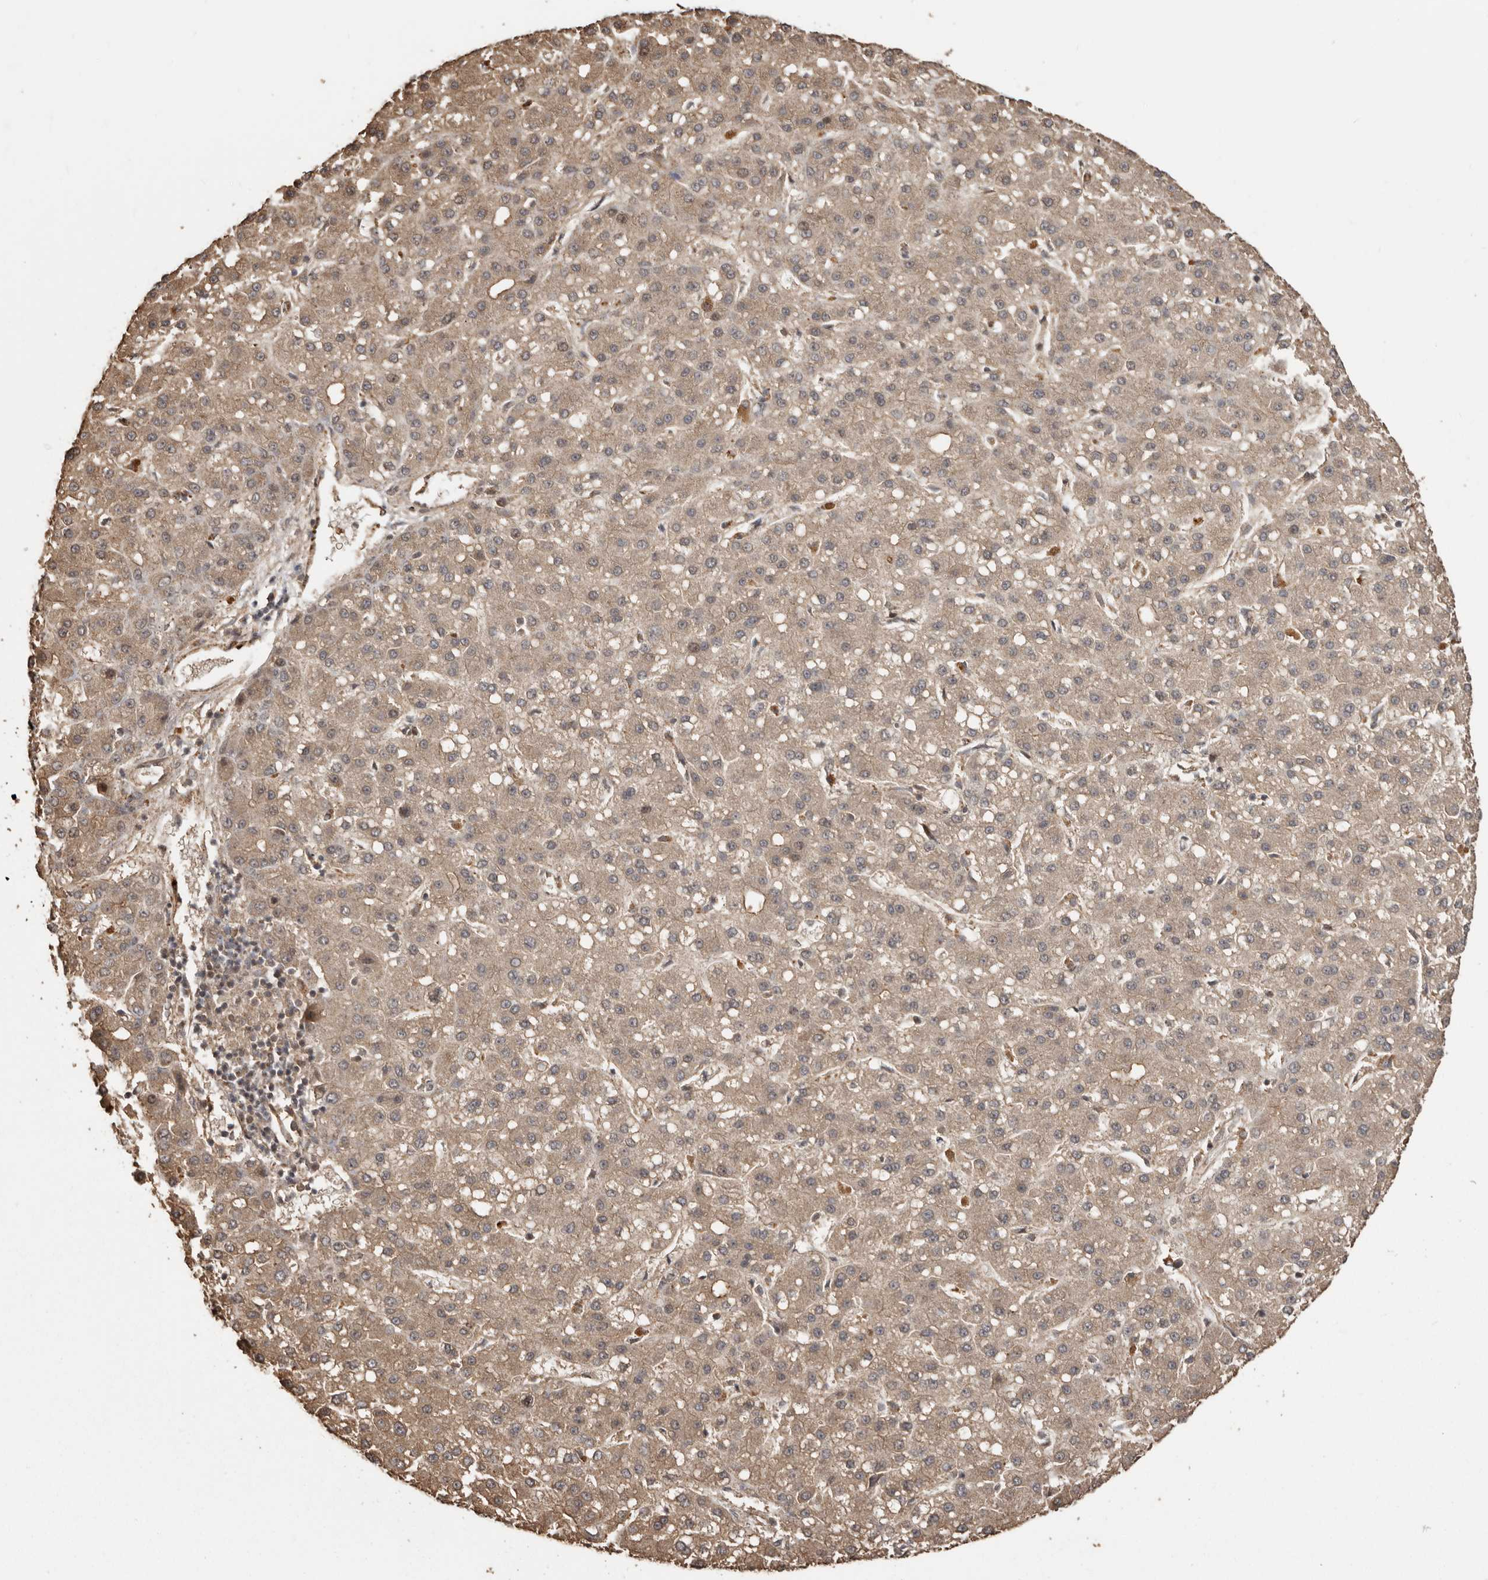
{"staining": {"intensity": "weak", "quantity": ">75%", "location": "cytoplasmic/membranous"}, "tissue": "liver cancer", "cell_type": "Tumor cells", "image_type": "cancer", "snomed": [{"axis": "morphology", "description": "Carcinoma, Hepatocellular, NOS"}, {"axis": "topography", "description": "Liver"}], "caption": "High-power microscopy captured an IHC image of liver hepatocellular carcinoma, revealing weak cytoplasmic/membranous staining in about >75% of tumor cells.", "gene": "NUP43", "patient": {"sex": "male", "age": 67}}